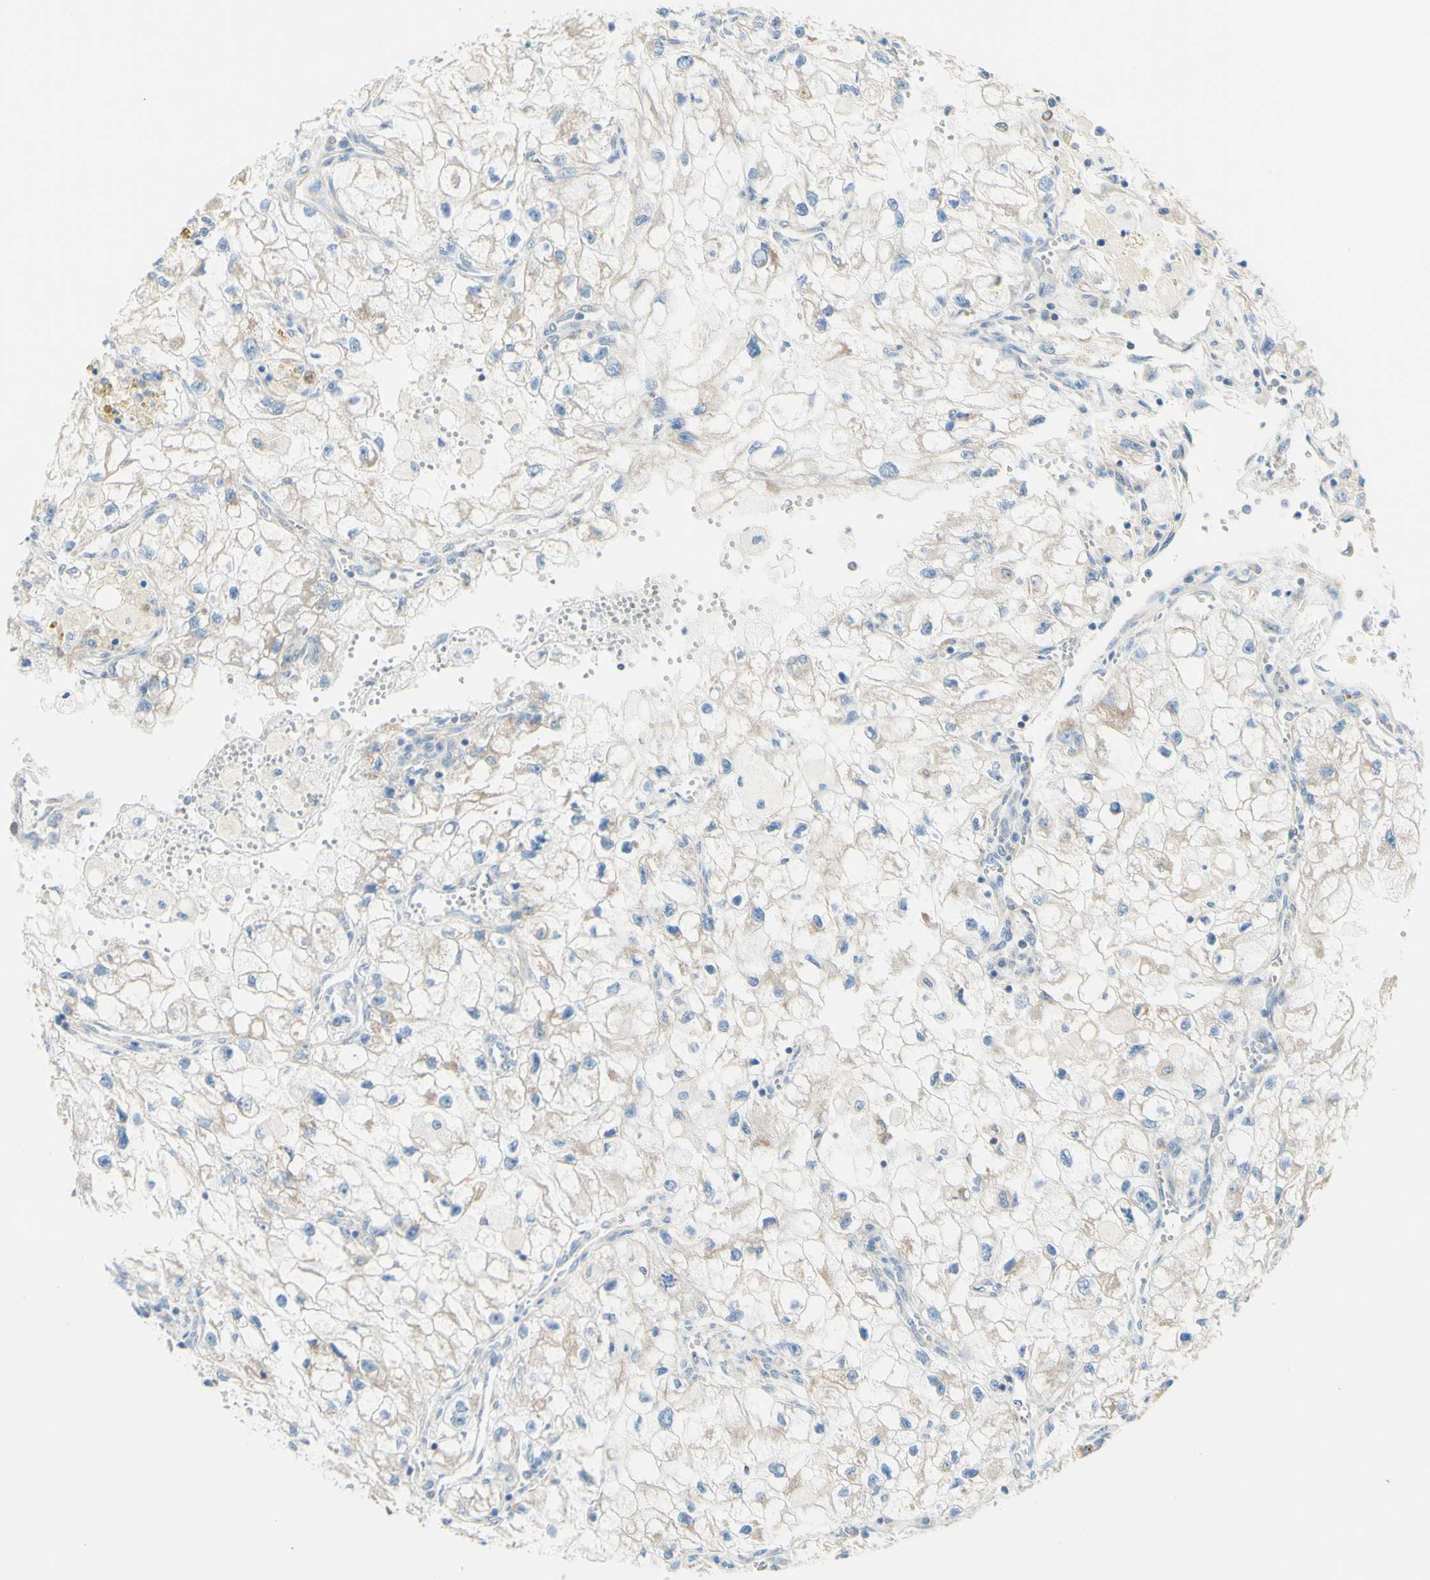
{"staining": {"intensity": "negative", "quantity": "none", "location": "none"}, "tissue": "renal cancer", "cell_type": "Tumor cells", "image_type": "cancer", "snomed": [{"axis": "morphology", "description": "Adenocarcinoma, NOS"}, {"axis": "topography", "description": "Kidney"}], "caption": "High power microscopy image of an IHC micrograph of adenocarcinoma (renal), revealing no significant staining in tumor cells.", "gene": "RETREG2", "patient": {"sex": "female", "age": 70}}